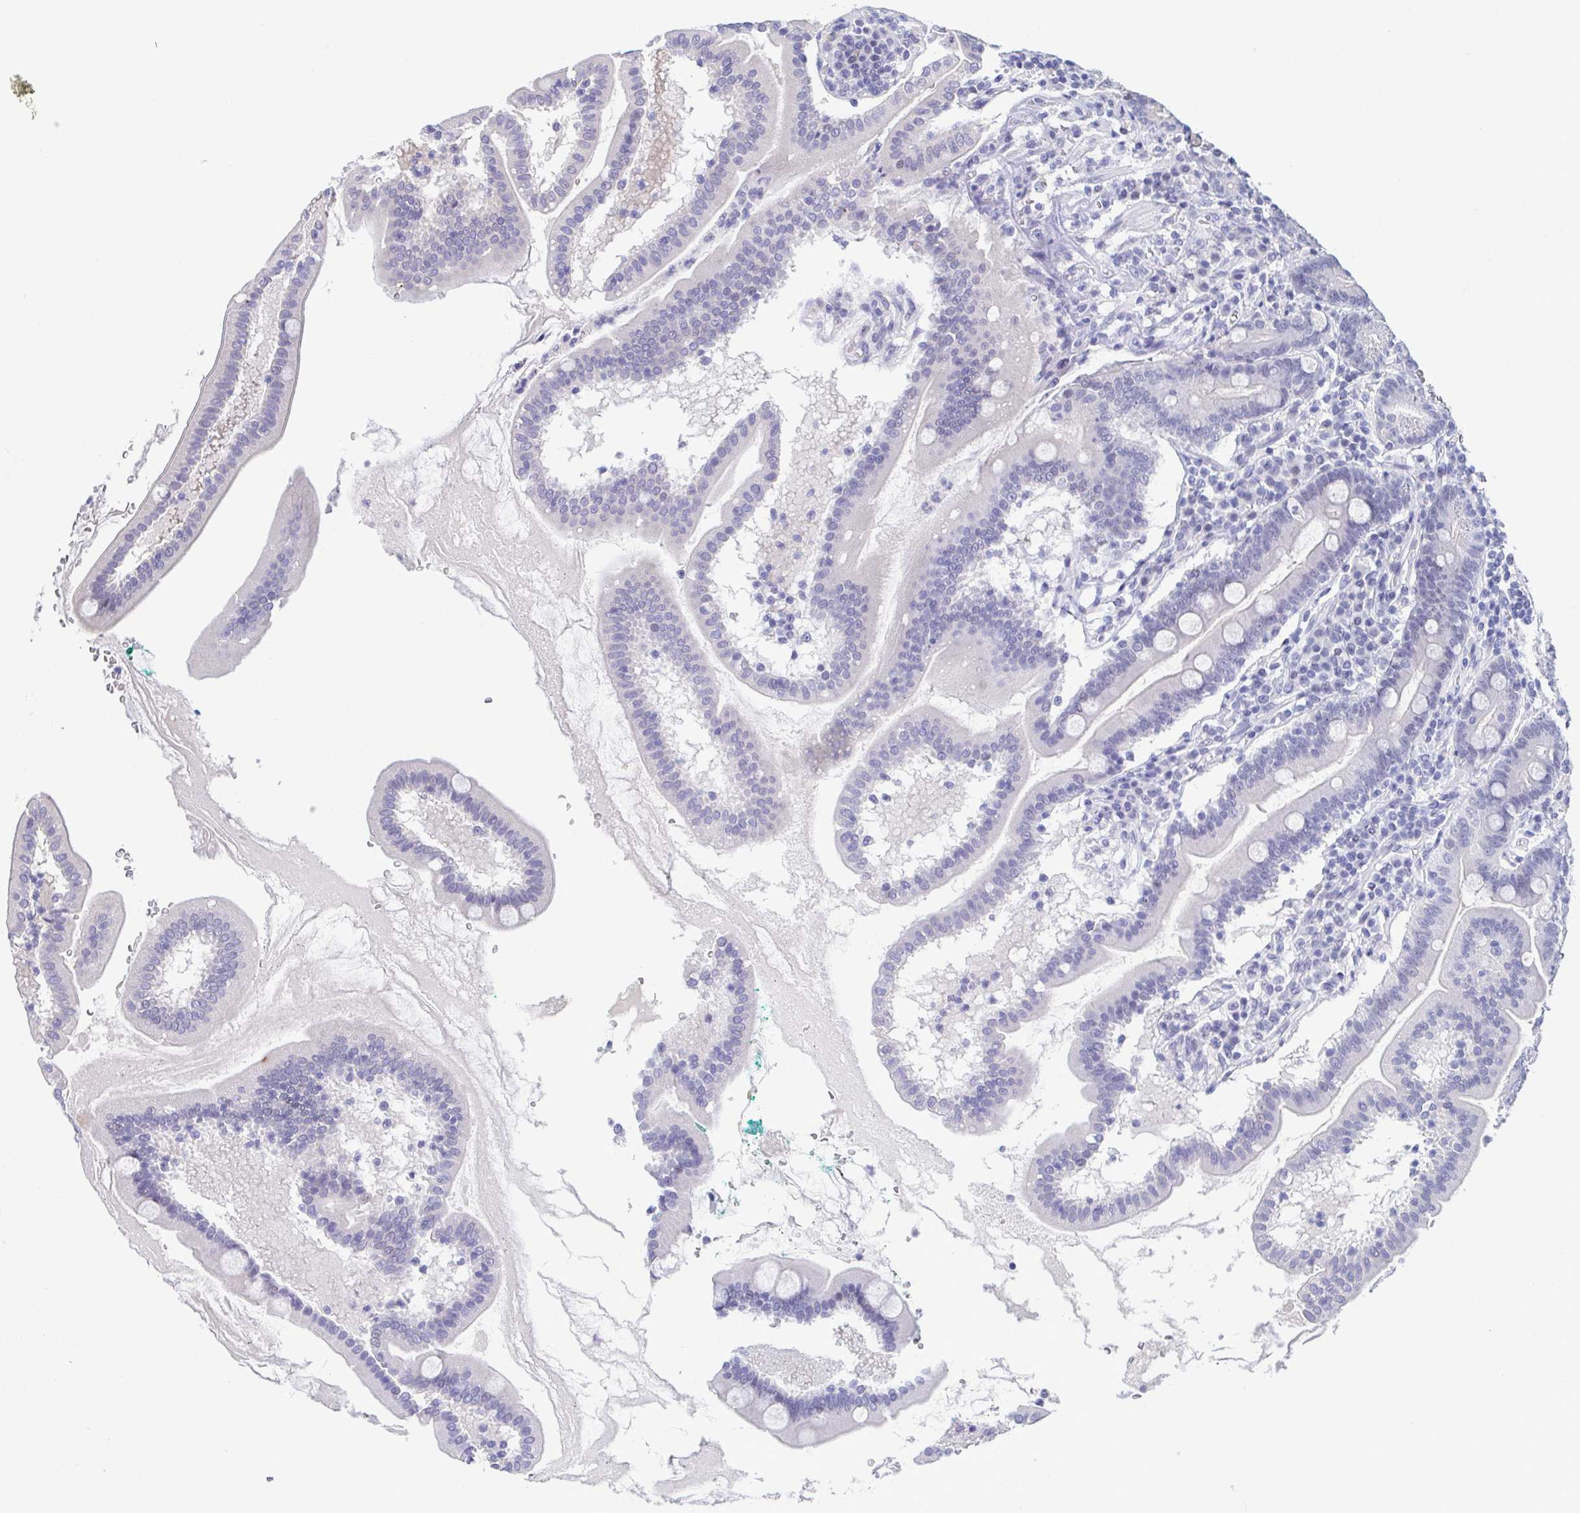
{"staining": {"intensity": "negative", "quantity": "none", "location": "none"}, "tissue": "duodenum", "cell_type": "Glandular cells", "image_type": "normal", "snomed": [{"axis": "morphology", "description": "Normal tissue, NOS"}, {"axis": "topography", "description": "Duodenum"}], "caption": "This is a image of immunohistochemistry staining of unremarkable duodenum, which shows no staining in glandular cells.", "gene": "PERM1", "patient": {"sex": "female", "age": 67}}